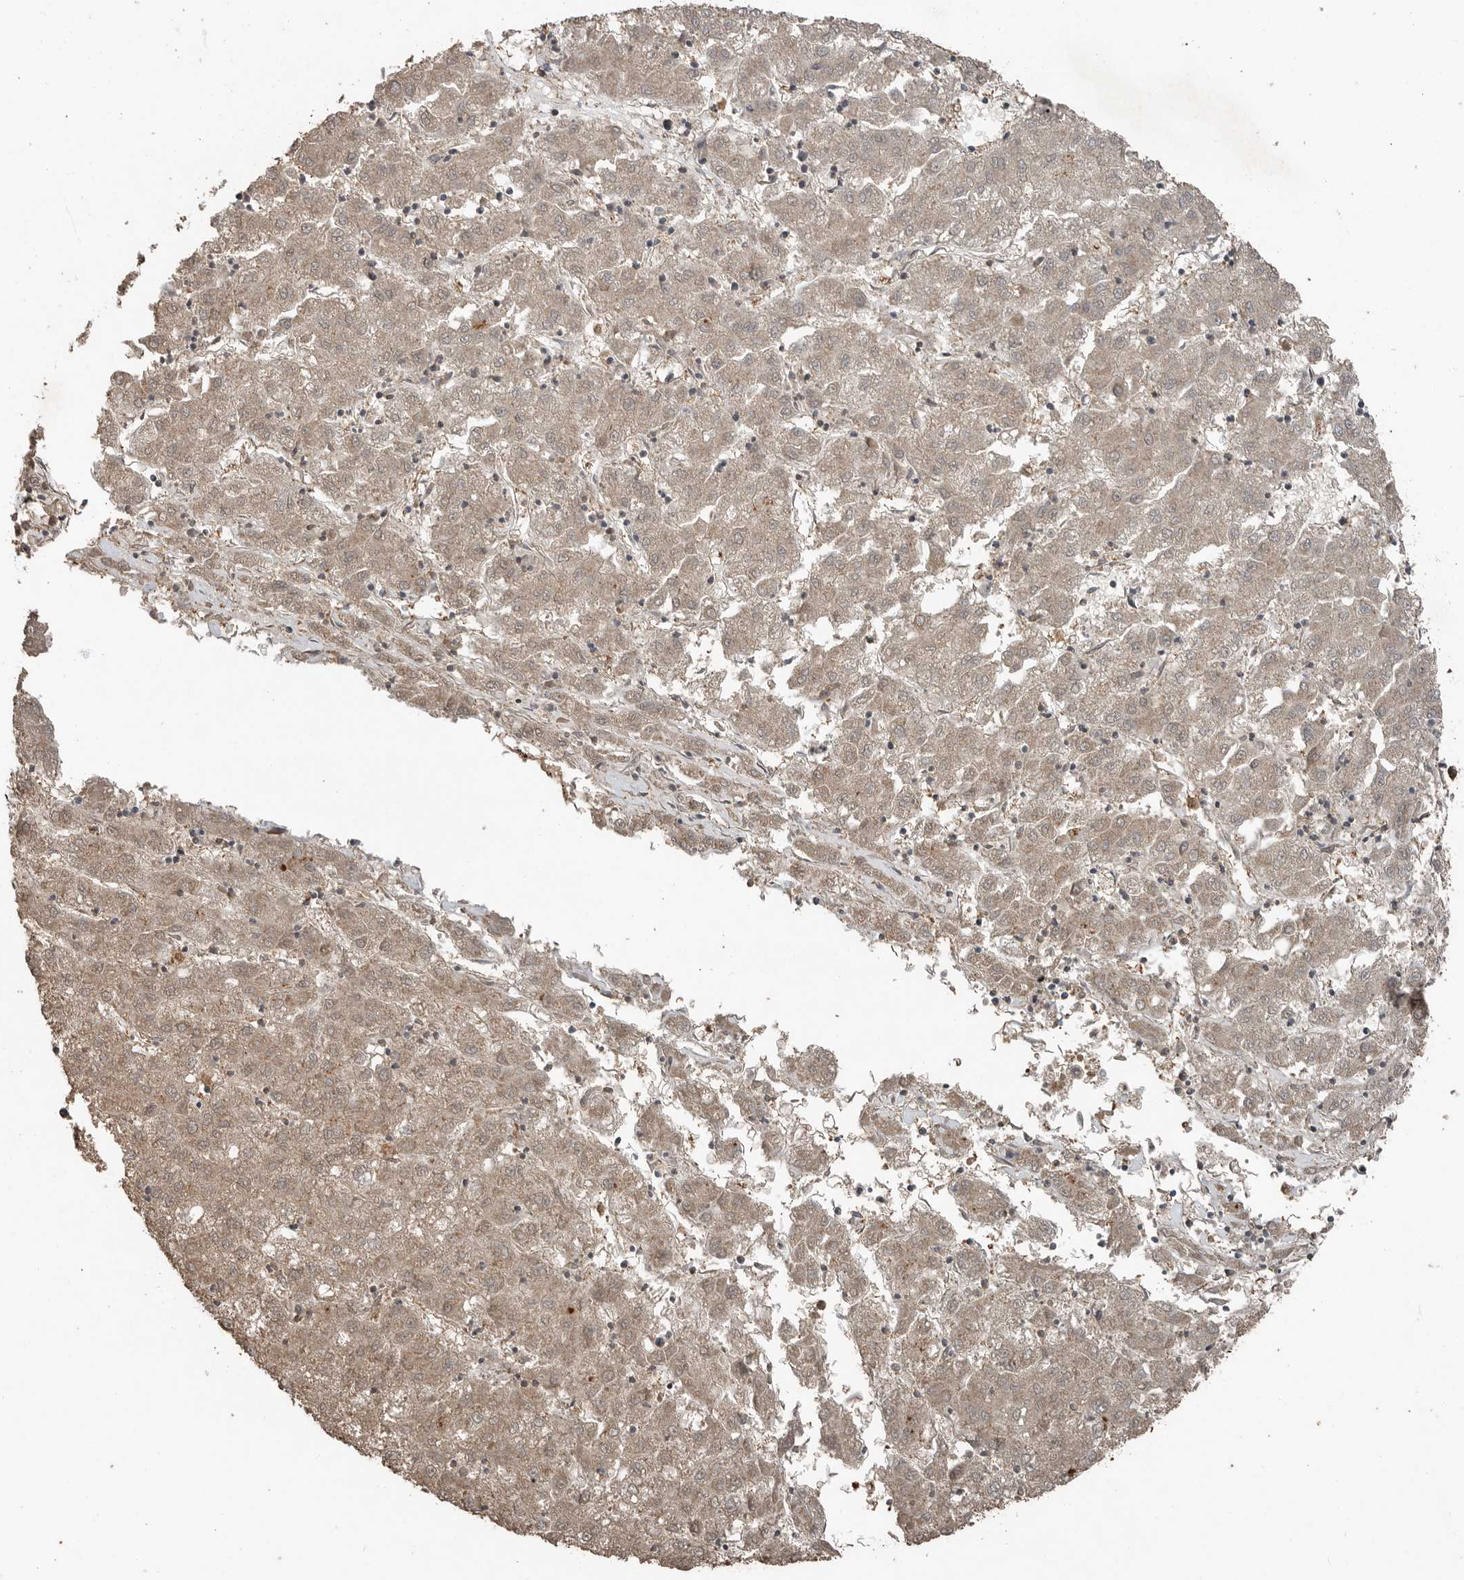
{"staining": {"intensity": "weak", "quantity": ">75%", "location": "cytoplasmic/membranous"}, "tissue": "liver cancer", "cell_type": "Tumor cells", "image_type": "cancer", "snomed": [{"axis": "morphology", "description": "Carcinoma, Hepatocellular, NOS"}, {"axis": "topography", "description": "Liver"}], "caption": "Hepatocellular carcinoma (liver) stained for a protein (brown) reveals weak cytoplasmic/membranous positive positivity in about >75% of tumor cells.", "gene": "BLZF1", "patient": {"sex": "male", "age": 72}}